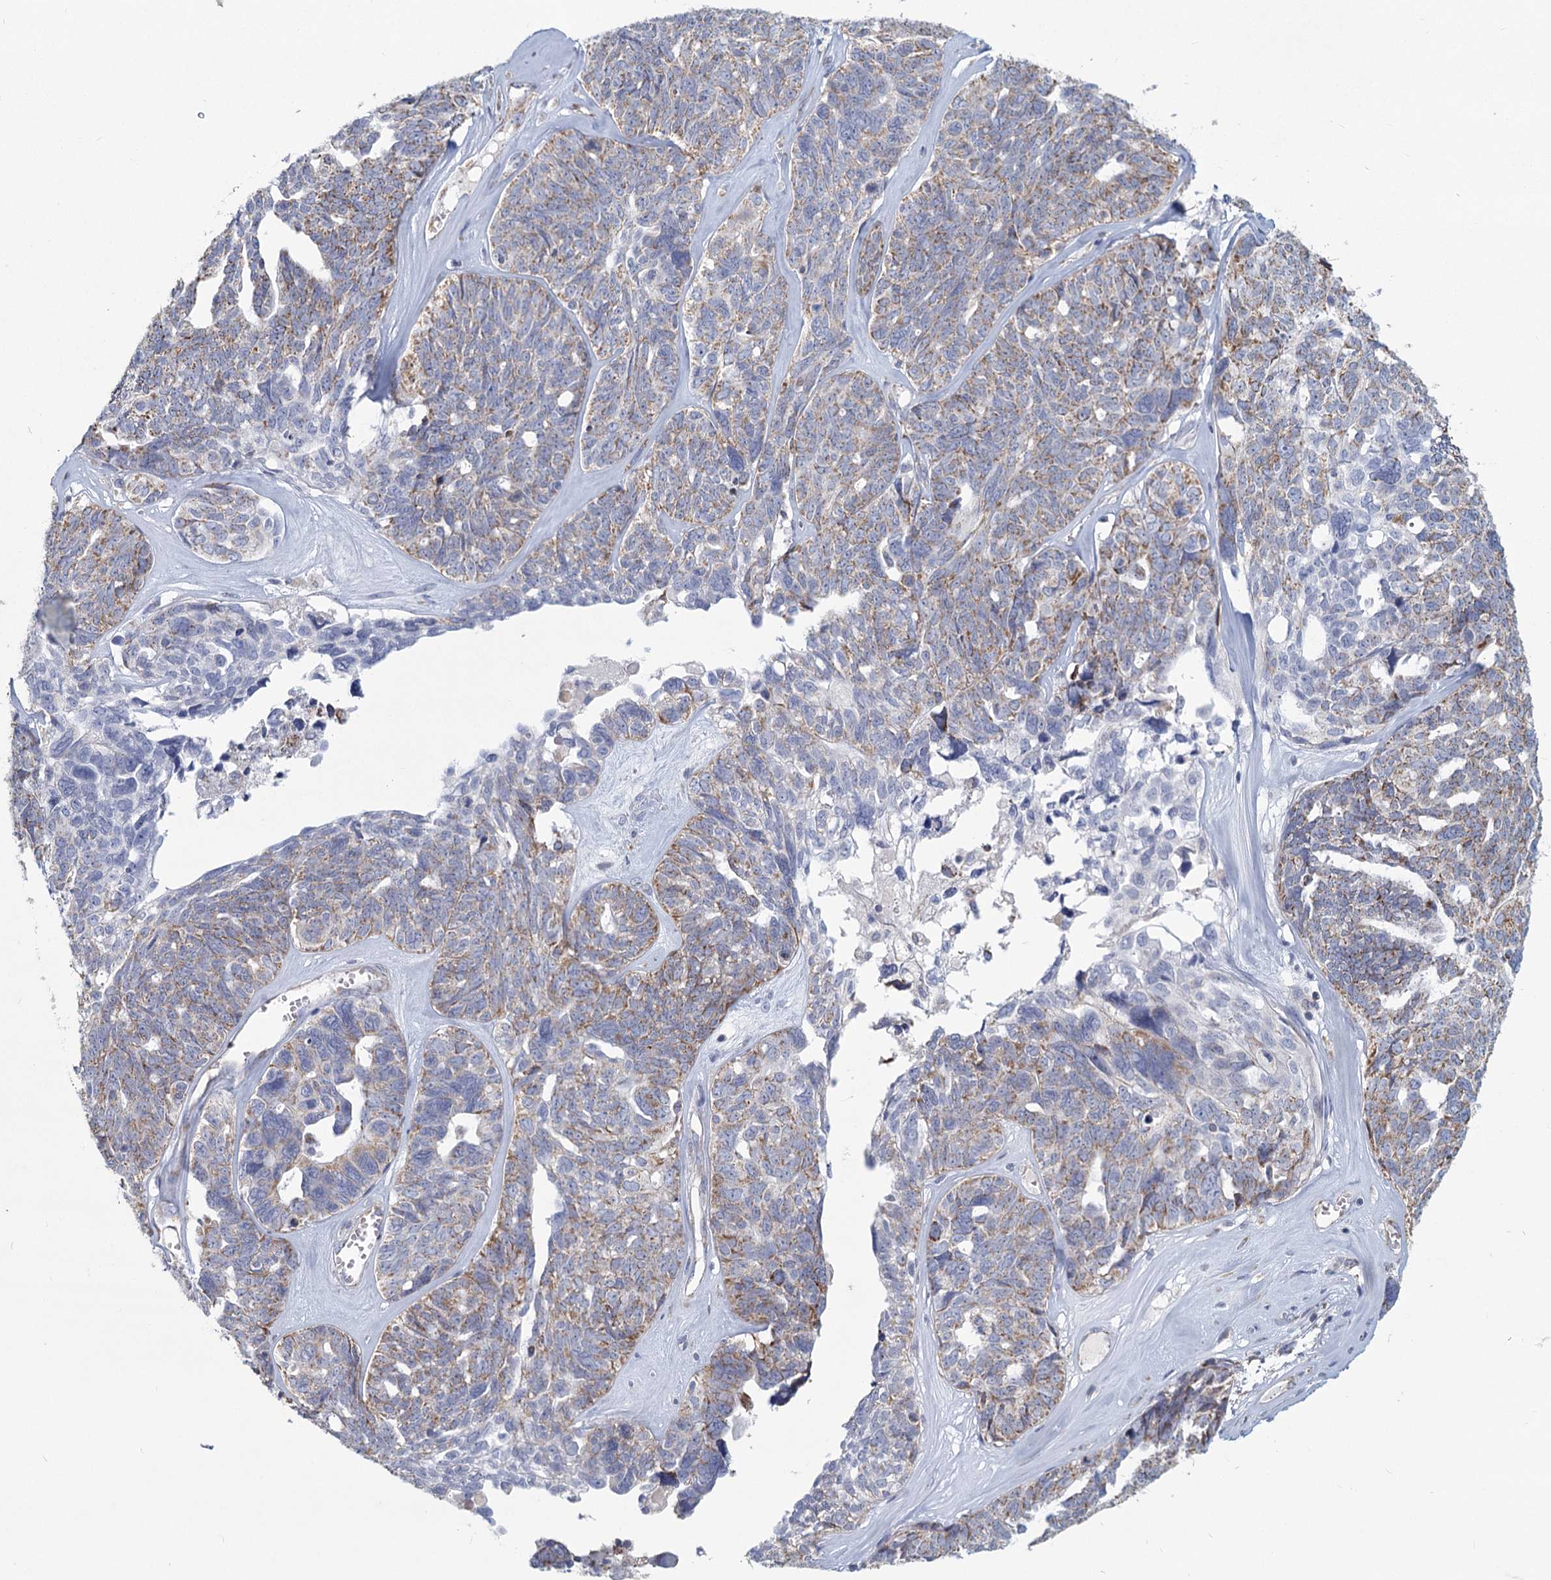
{"staining": {"intensity": "weak", "quantity": "25%-75%", "location": "cytoplasmic/membranous"}, "tissue": "ovarian cancer", "cell_type": "Tumor cells", "image_type": "cancer", "snomed": [{"axis": "morphology", "description": "Cystadenocarcinoma, serous, NOS"}, {"axis": "topography", "description": "Ovary"}], "caption": "A histopathology image of ovarian cancer (serous cystadenocarcinoma) stained for a protein displays weak cytoplasmic/membranous brown staining in tumor cells. (Brightfield microscopy of DAB IHC at high magnification).", "gene": "NDUFC2", "patient": {"sex": "female", "age": 79}}